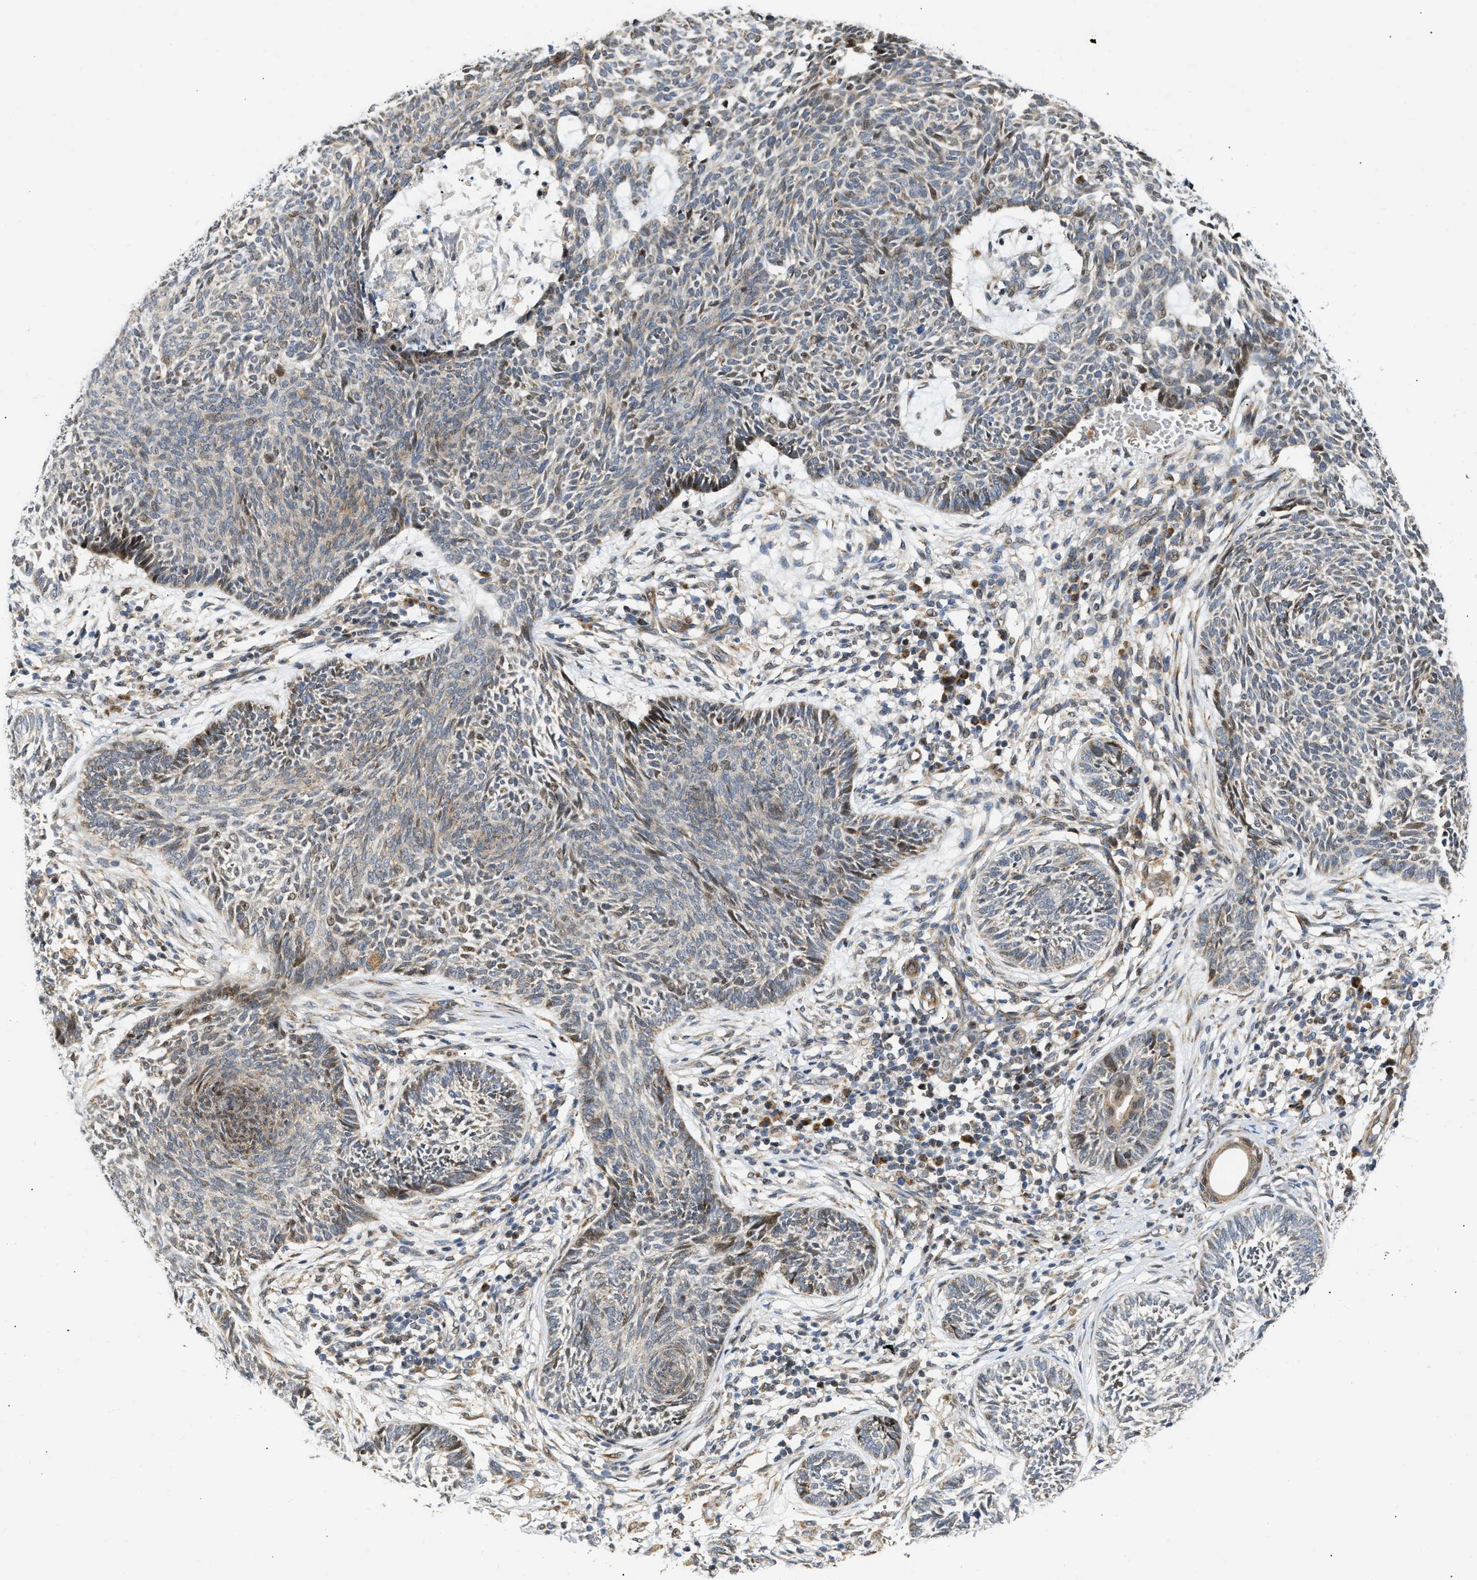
{"staining": {"intensity": "moderate", "quantity": "<25%", "location": "cytoplasmic/membranous,nuclear"}, "tissue": "skin cancer", "cell_type": "Tumor cells", "image_type": "cancer", "snomed": [{"axis": "morphology", "description": "Papilloma, NOS"}, {"axis": "morphology", "description": "Basal cell carcinoma"}, {"axis": "topography", "description": "Skin"}], "caption": "This is an image of IHC staining of skin cancer, which shows moderate positivity in the cytoplasmic/membranous and nuclear of tumor cells.", "gene": "DEPTOR", "patient": {"sex": "male", "age": 87}}